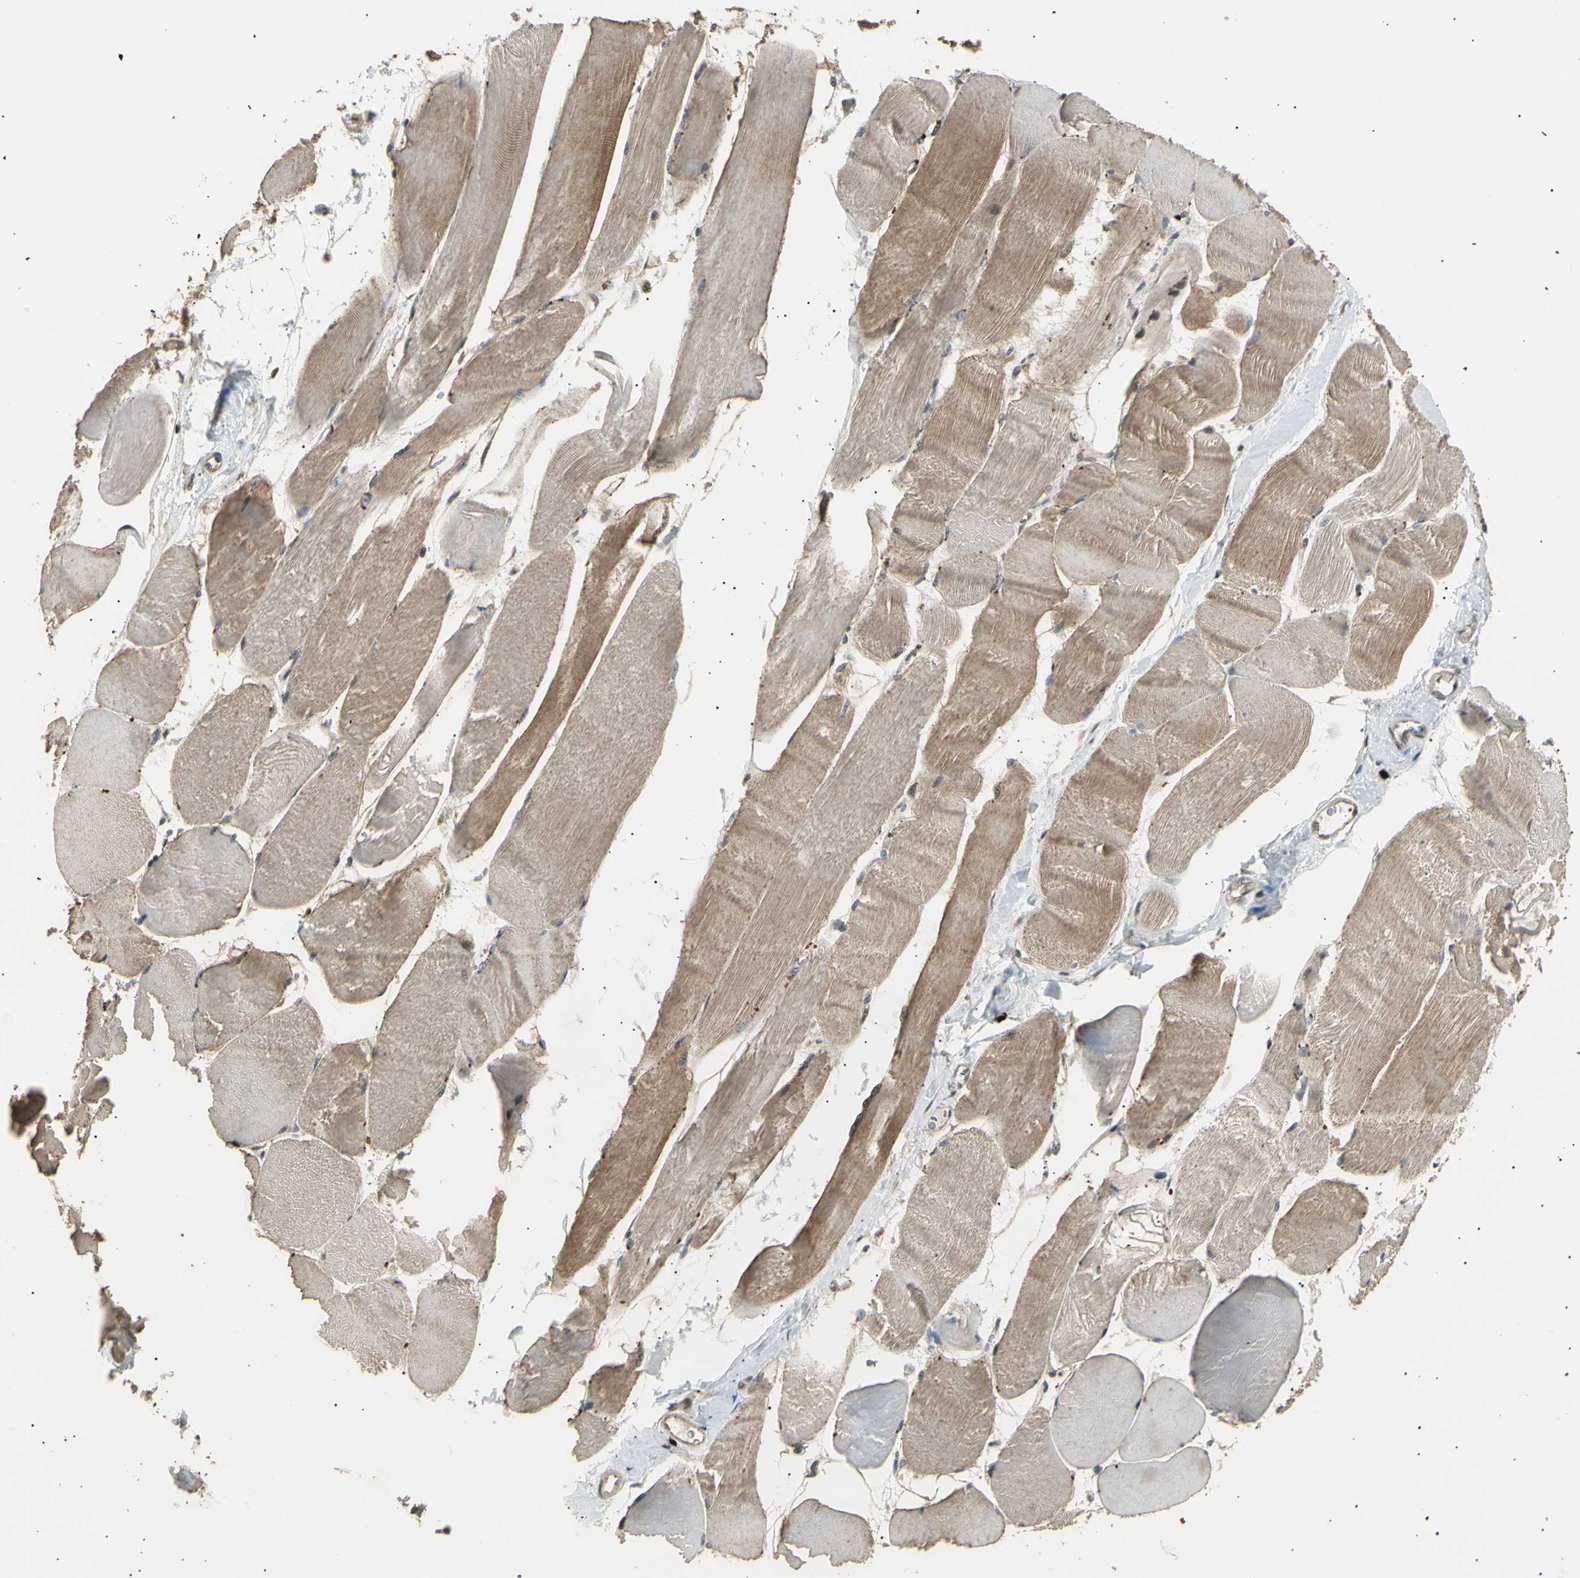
{"staining": {"intensity": "weak", "quantity": ">75%", "location": "cytoplasmic/membranous"}, "tissue": "skeletal muscle", "cell_type": "Myocytes", "image_type": "normal", "snomed": [{"axis": "morphology", "description": "Normal tissue, NOS"}, {"axis": "morphology", "description": "Squamous cell carcinoma, NOS"}, {"axis": "topography", "description": "Skeletal muscle"}], "caption": "The photomicrograph shows immunohistochemical staining of normal skeletal muscle. There is weak cytoplasmic/membranous staining is present in approximately >75% of myocytes. (DAB IHC, brown staining for protein, blue staining for nuclei).", "gene": "NUAK2", "patient": {"sex": "male", "age": 51}}